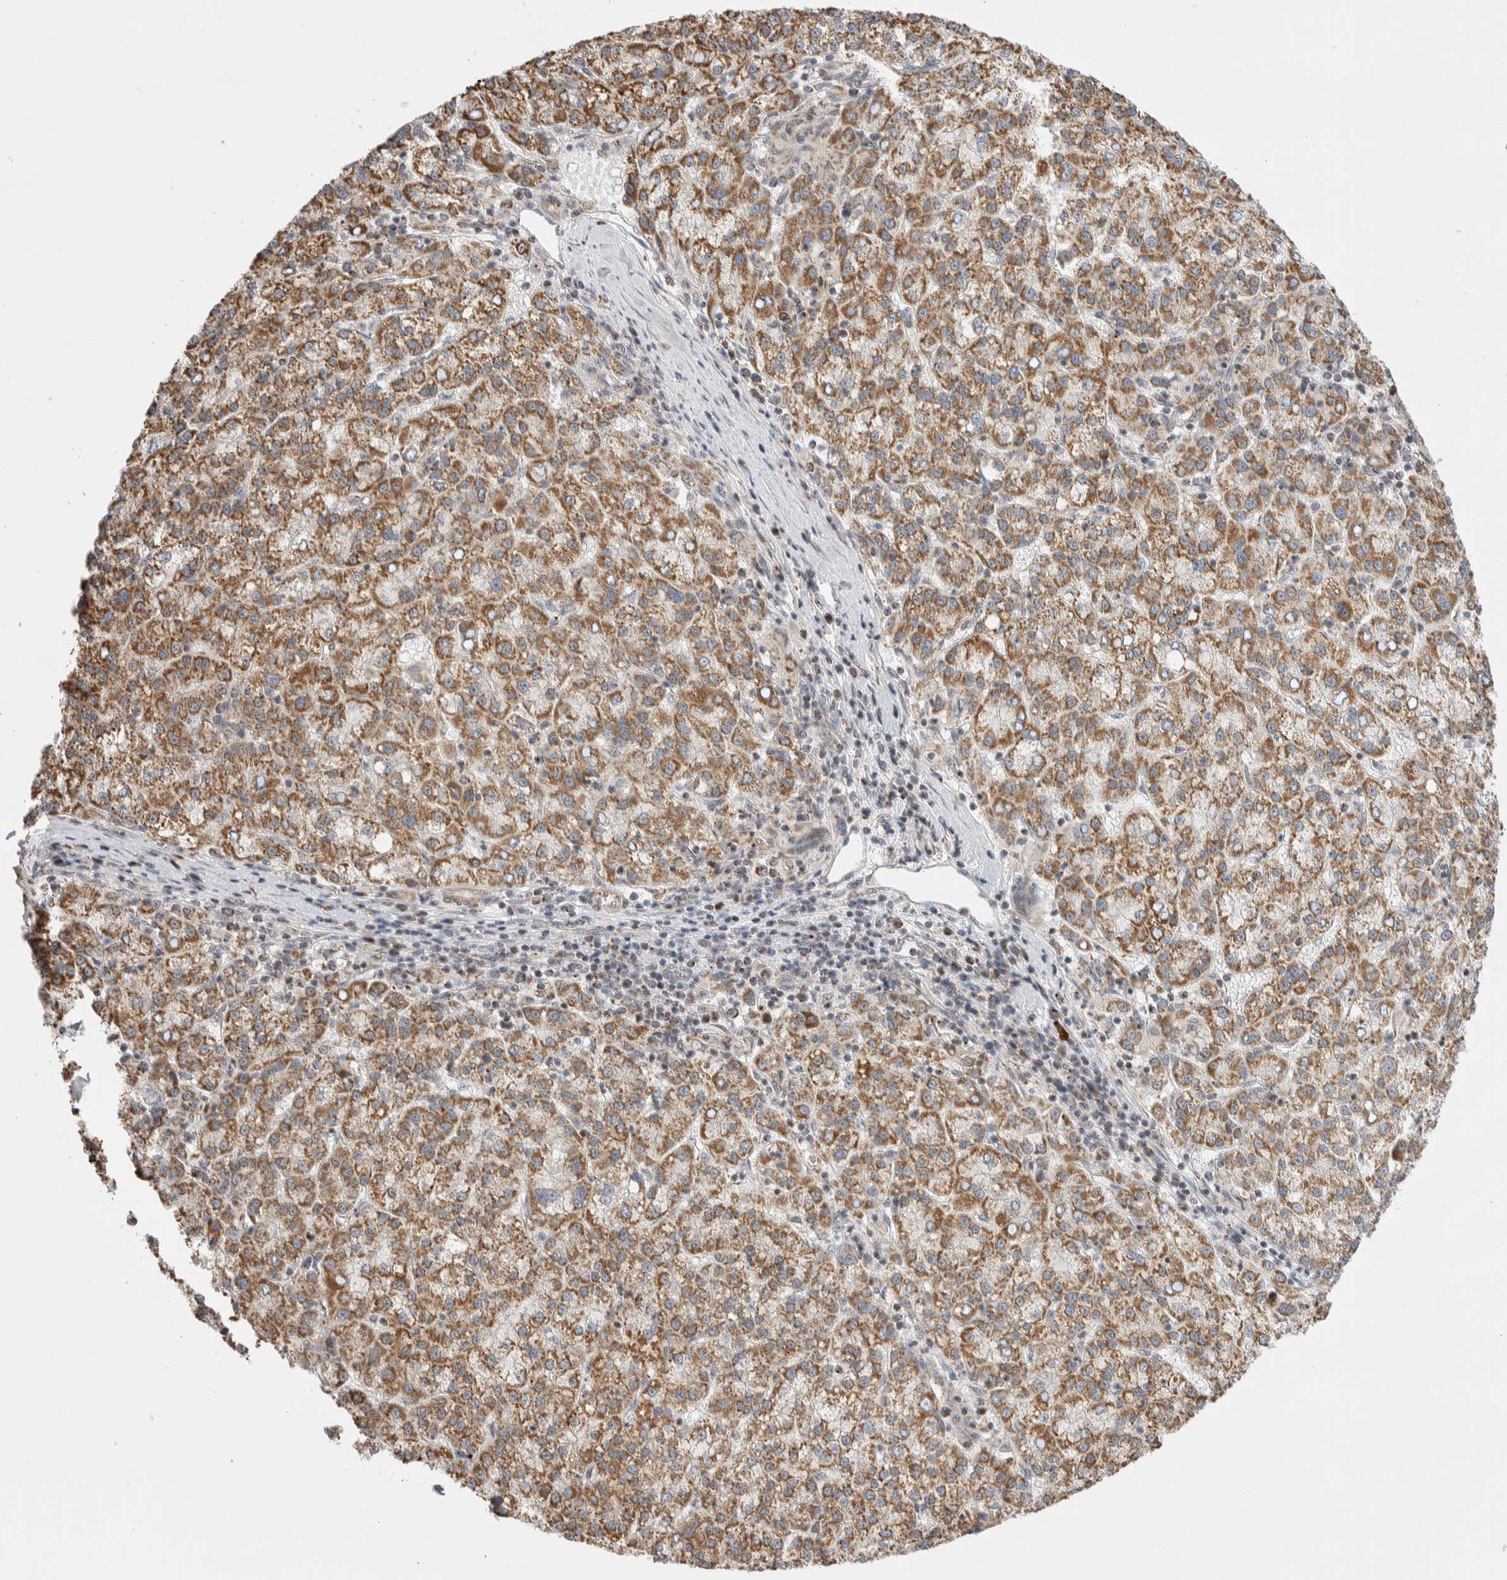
{"staining": {"intensity": "moderate", "quantity": ">75%", "location": "cytoplasmic/membranous"}, "tissue": "liver cancer", "cell_type": "Tumor cells", "image_type": "cancer", "snomed": [{"axis": "morphology", "description": "Carcinoma, Hepatocellular, NOS"}, {"axis": "topography", "description": "Liver"}], "caption": "Protein staining reveals moderate cytoplasmic/membranous staining in approximately >75% of tumor cells in liver cancer.", "gene": "ZNF695", "patient": {"sex": "female", "age": 58}}